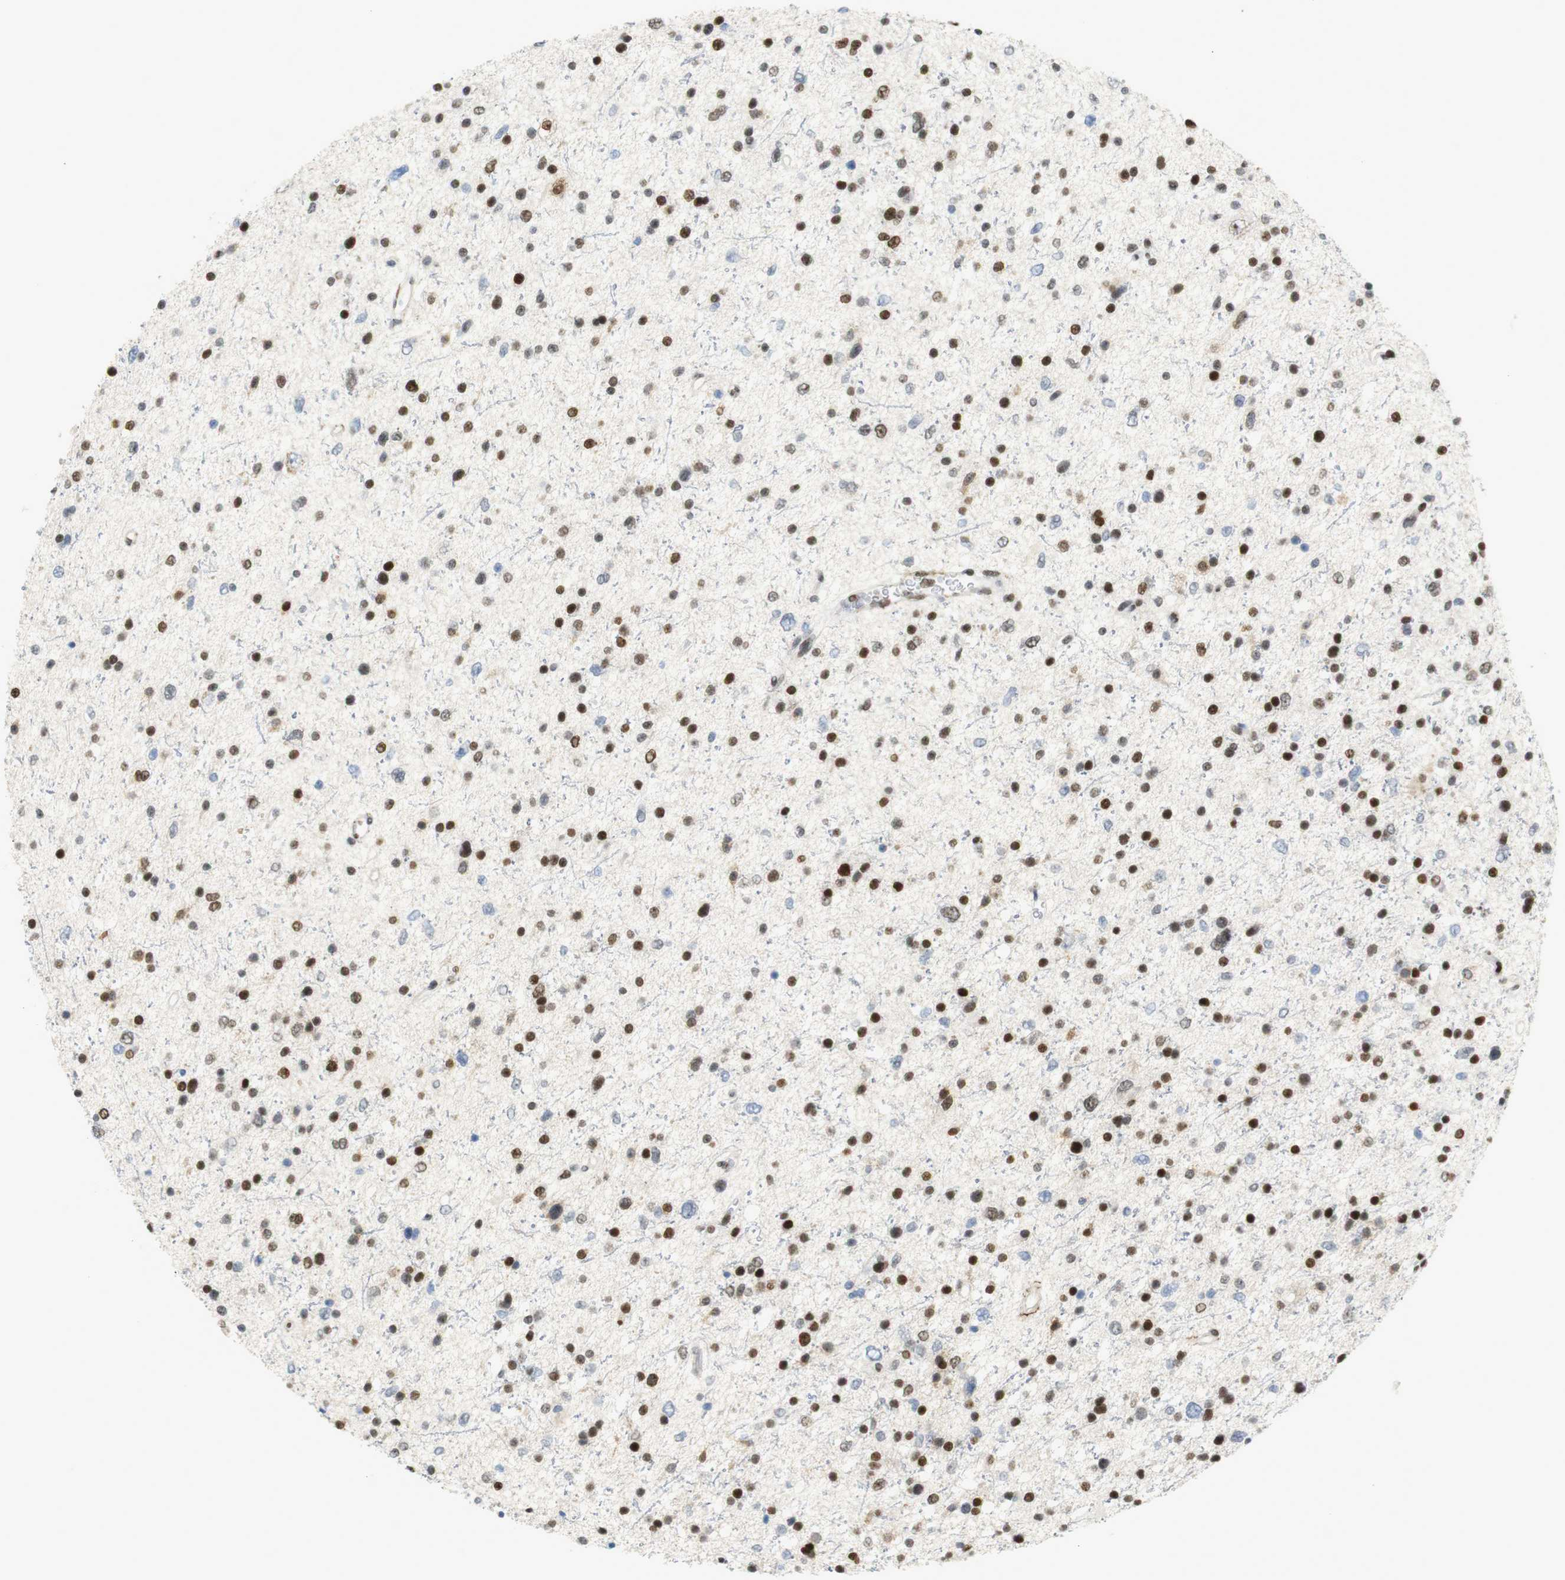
{"staining": {"intensity": "strong", "quantity": ">75%", "location": "nuclear"}, "tissue": "glioma", "cell_type": "Tumor cells", "image_type": "cancer", "snomed": [{"axis": "morphology", "description": "Glioma, malignant, Low grade"}, {"axis": "topography", "description": "Brain"}], "caption": "Immunohistochemical staining of malignant glioma (low-grade) demonstrates strong nuclear protein expression in approximately >75% of tumor cells.", "gene": "RIOX2", "patient": {"sex": "female", "age": 37}}